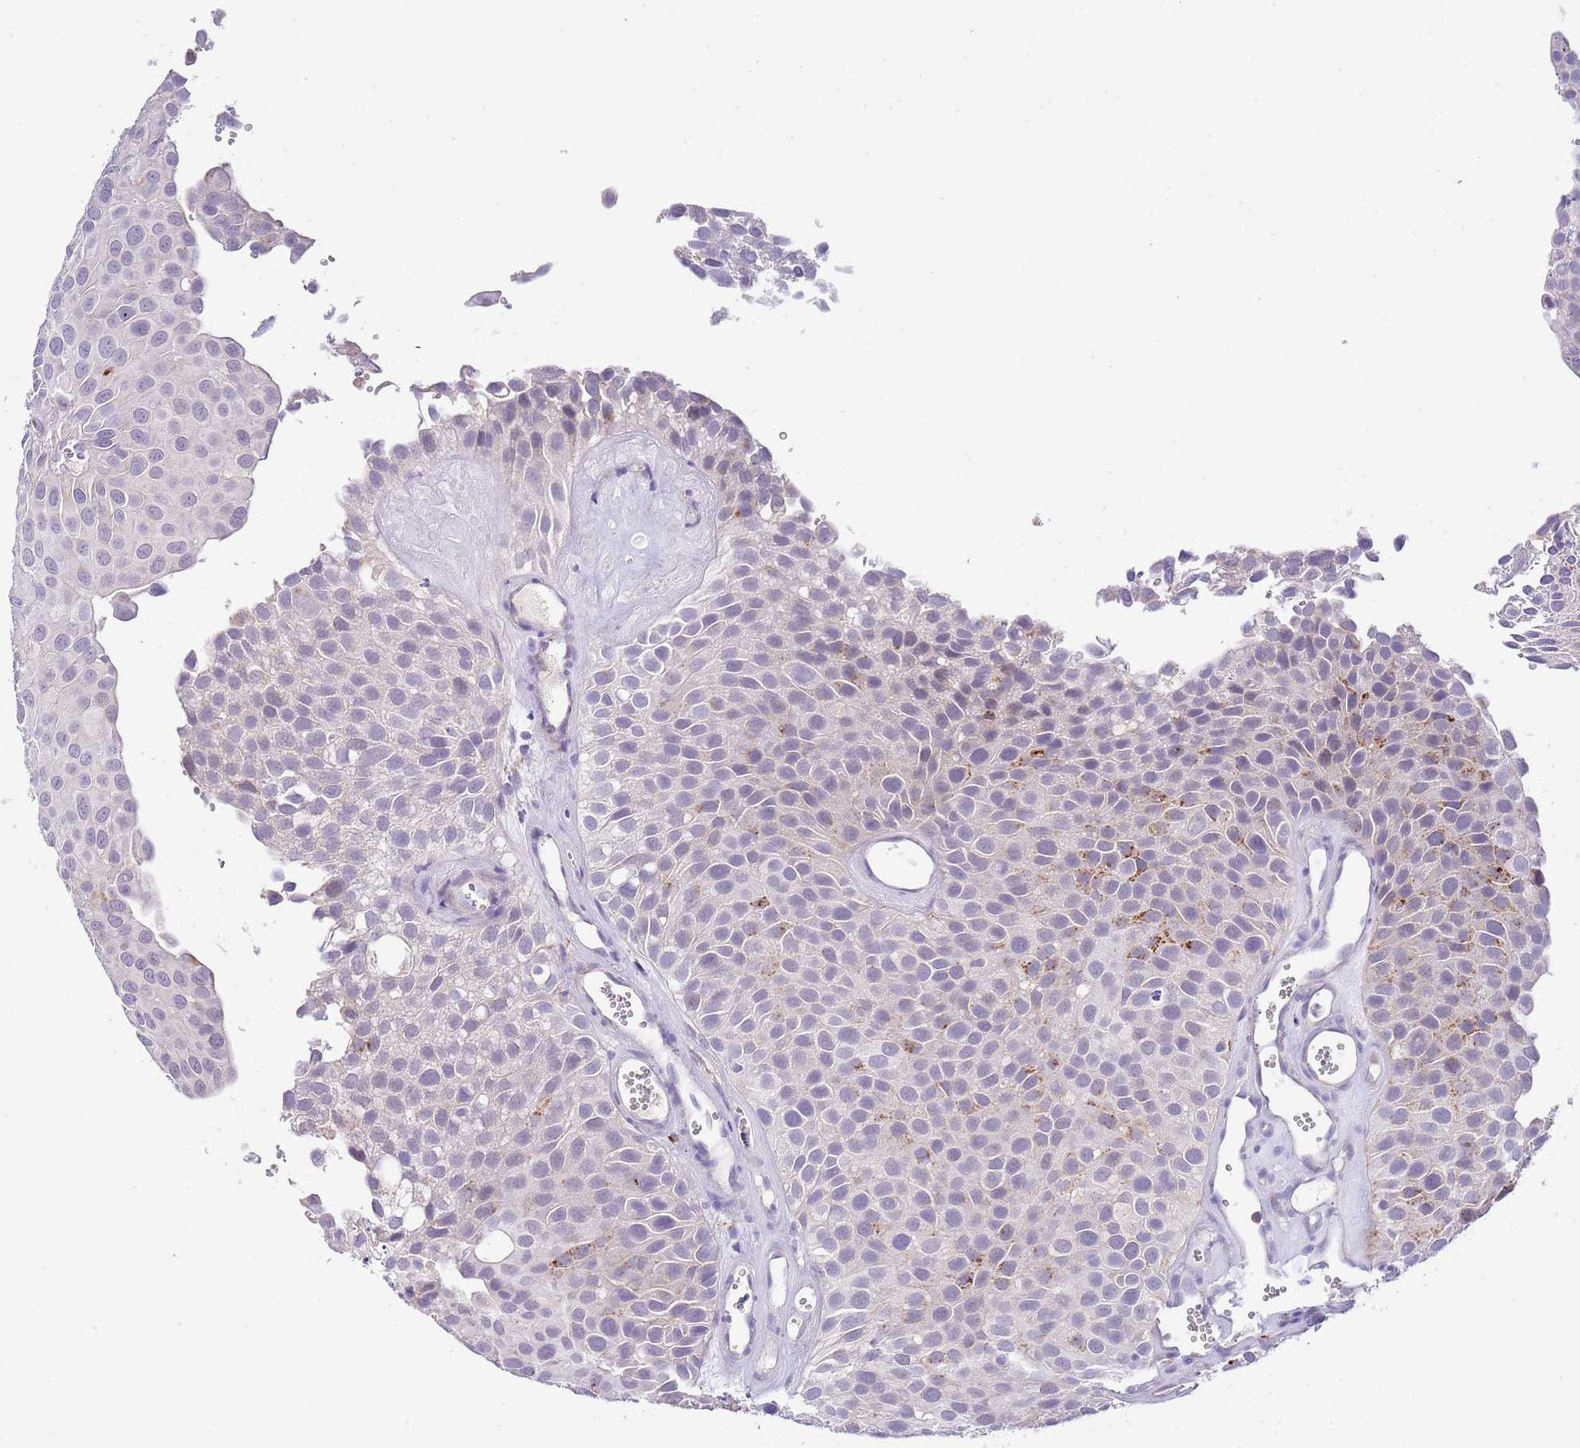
{"staining": {"intensity": "strong", "quantity": "<25%", "location": "cytoplasmic/membranous"}, "tissue": "urothelial cancer", "cell_type": "Tumor cells", "image_type": "cancer", "snomed": [{"axis": "morphology", "description": "Urothelial carcinoma, Low grade"}, {"axis": "topography", "description": "Urinary bladder"}], "caption": "Immunohistochemistry (IHC) photomicrograph of human urothelial carcinoma (low-grade) stained for a protein (brown), which displays medium levels of strong cytoplasmic/membranous staining in about <25% of tumor cells.", "gene": "ABHD17A", "patient": {"sex": "male", "age": 88}}